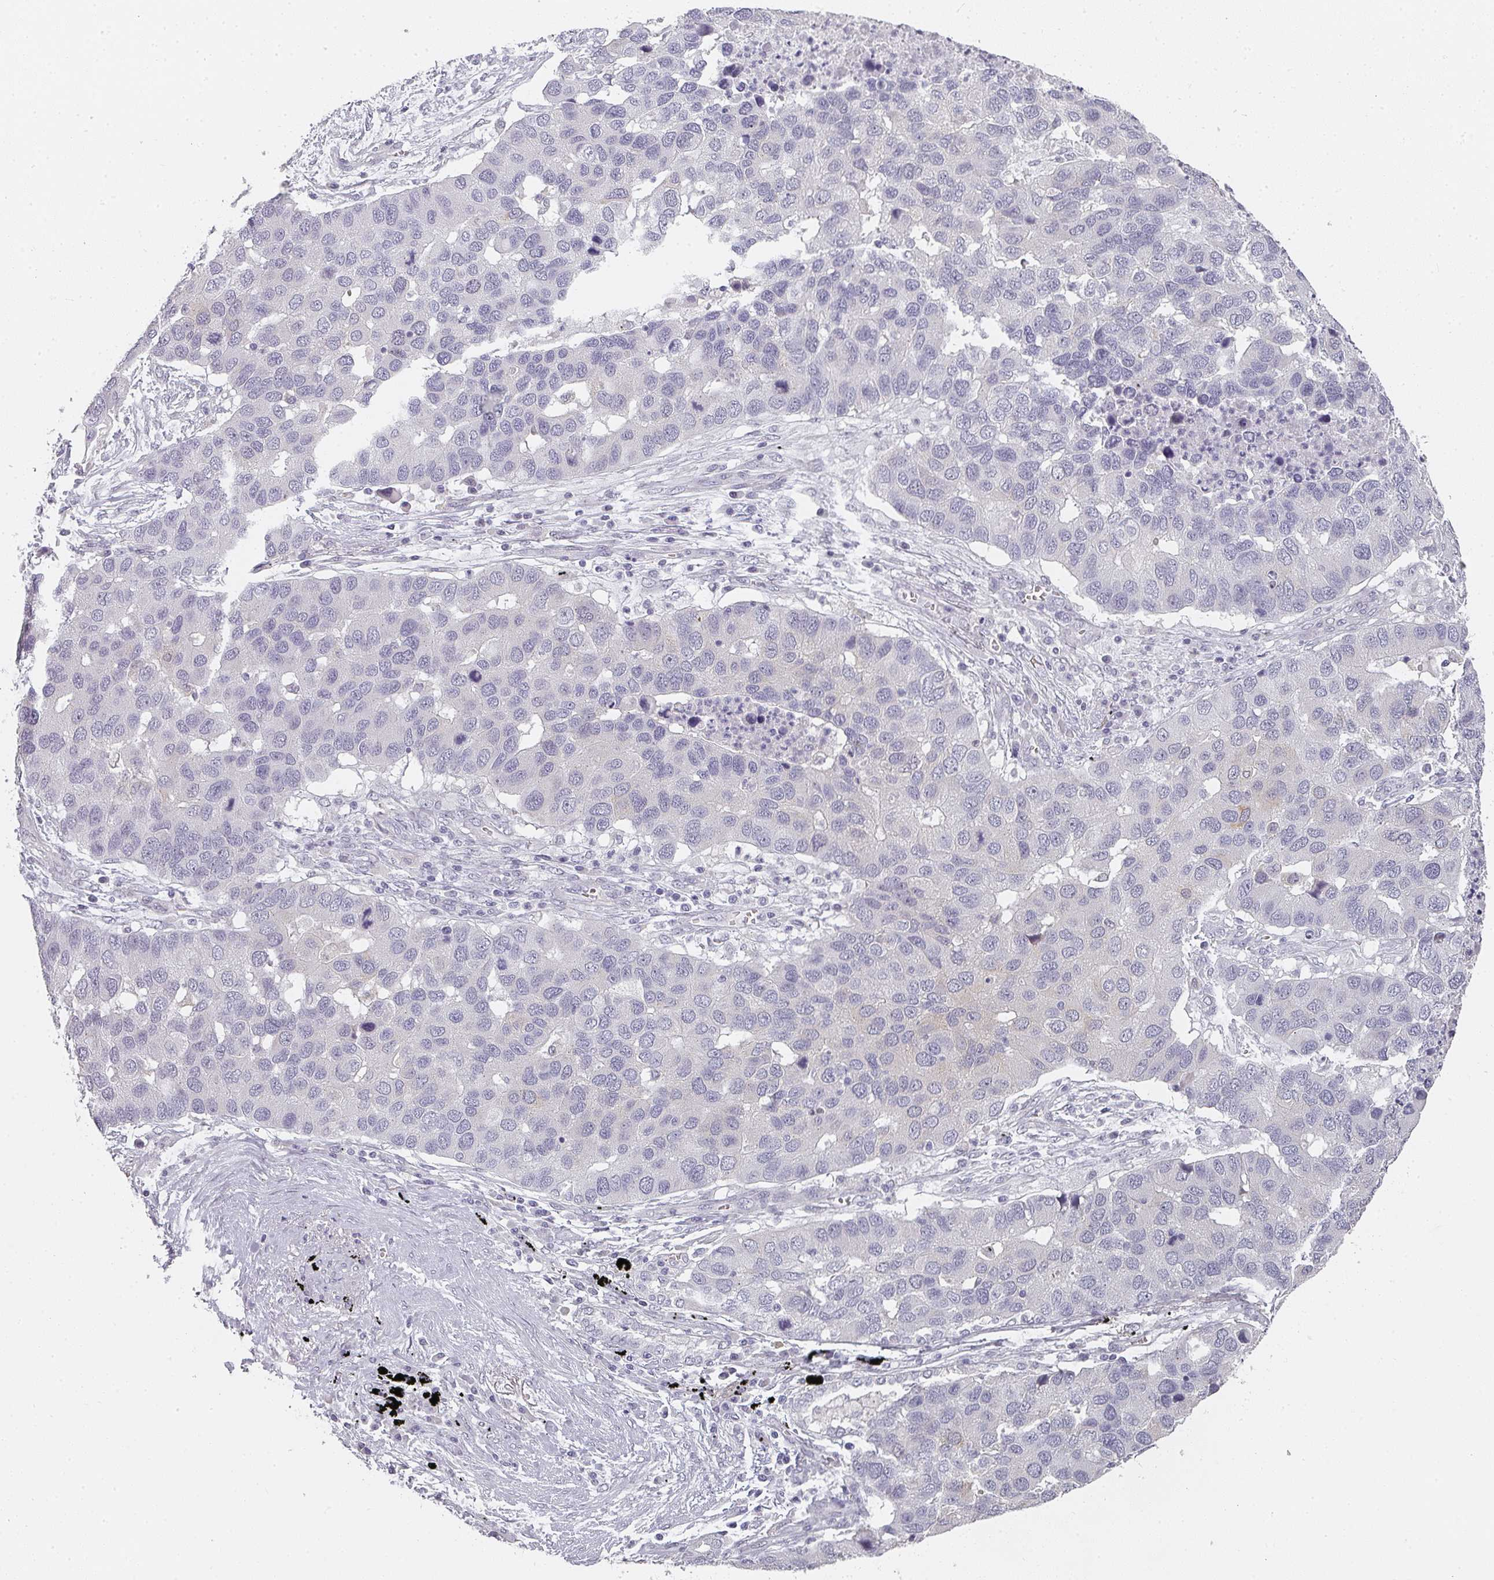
{"staining": {"intensity": "moderate", "quantity": "<25%", "location": "cytoplasmic/membranous"}, "tissue": "lung cancer", "cell_type": "Tumor cells", "image_type": "cancer", "snomed": [{"axis": "morphology", "description": "Aneuploidy"}, {"axis": "morphology", "description": "Adenocarcinoma, NOS"}, {"axis": "topography", "description": "Lymph node"}, {"axis": "topography", "description": "Lung"}], "caption": "Protein expression analysis of lung cancer reveals moderate cytoplasmic/membranous staining in approximately <25% of tumor cells. (Brightfield microscopy of DAB IHC at high magnification).", "gene": "SHISA2", "patient": {"sex": "female", "age": 74}}